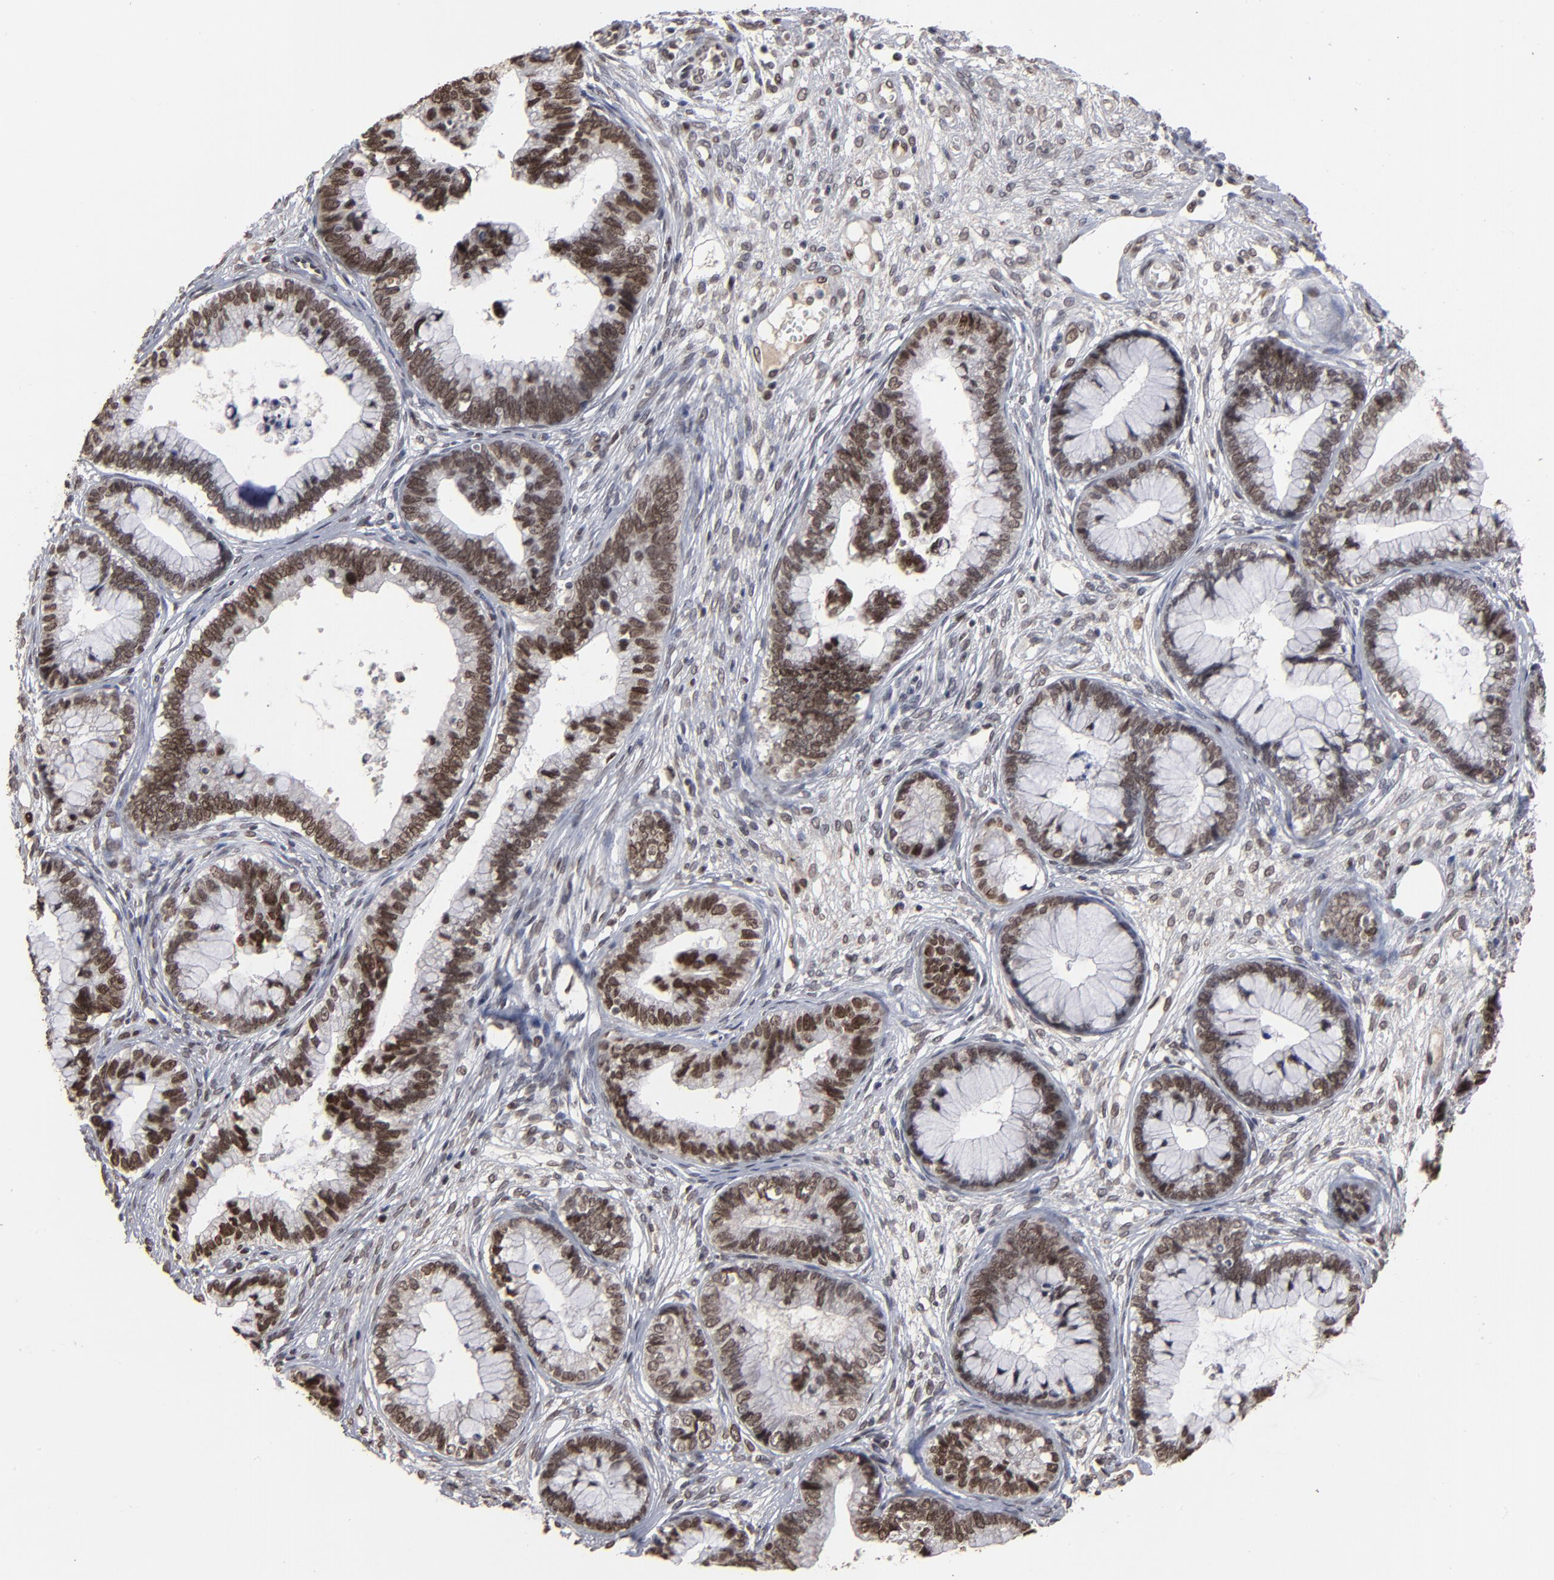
{"staining": {"intensity": "moderate", "quantity": ">75%", "location": "nuclear"}, "tissue": "cervical cancer", "cell_type": "Tumor cells", "image_type": "cancer", "snomed": [{"axis": "morphology", "description": "Adenocarcinoma, NOS"}, {"axis": "topography", "description": "Cervix"}], "caption": "Cervical adenocarcinoma stained with DAB immunohistochemistry (IHC) shows medium levels of moderate nuclear staining in about >75% of tumor cells.", "gene": "BAZ1A", "patient": {"sex": "female", "age": 44}}